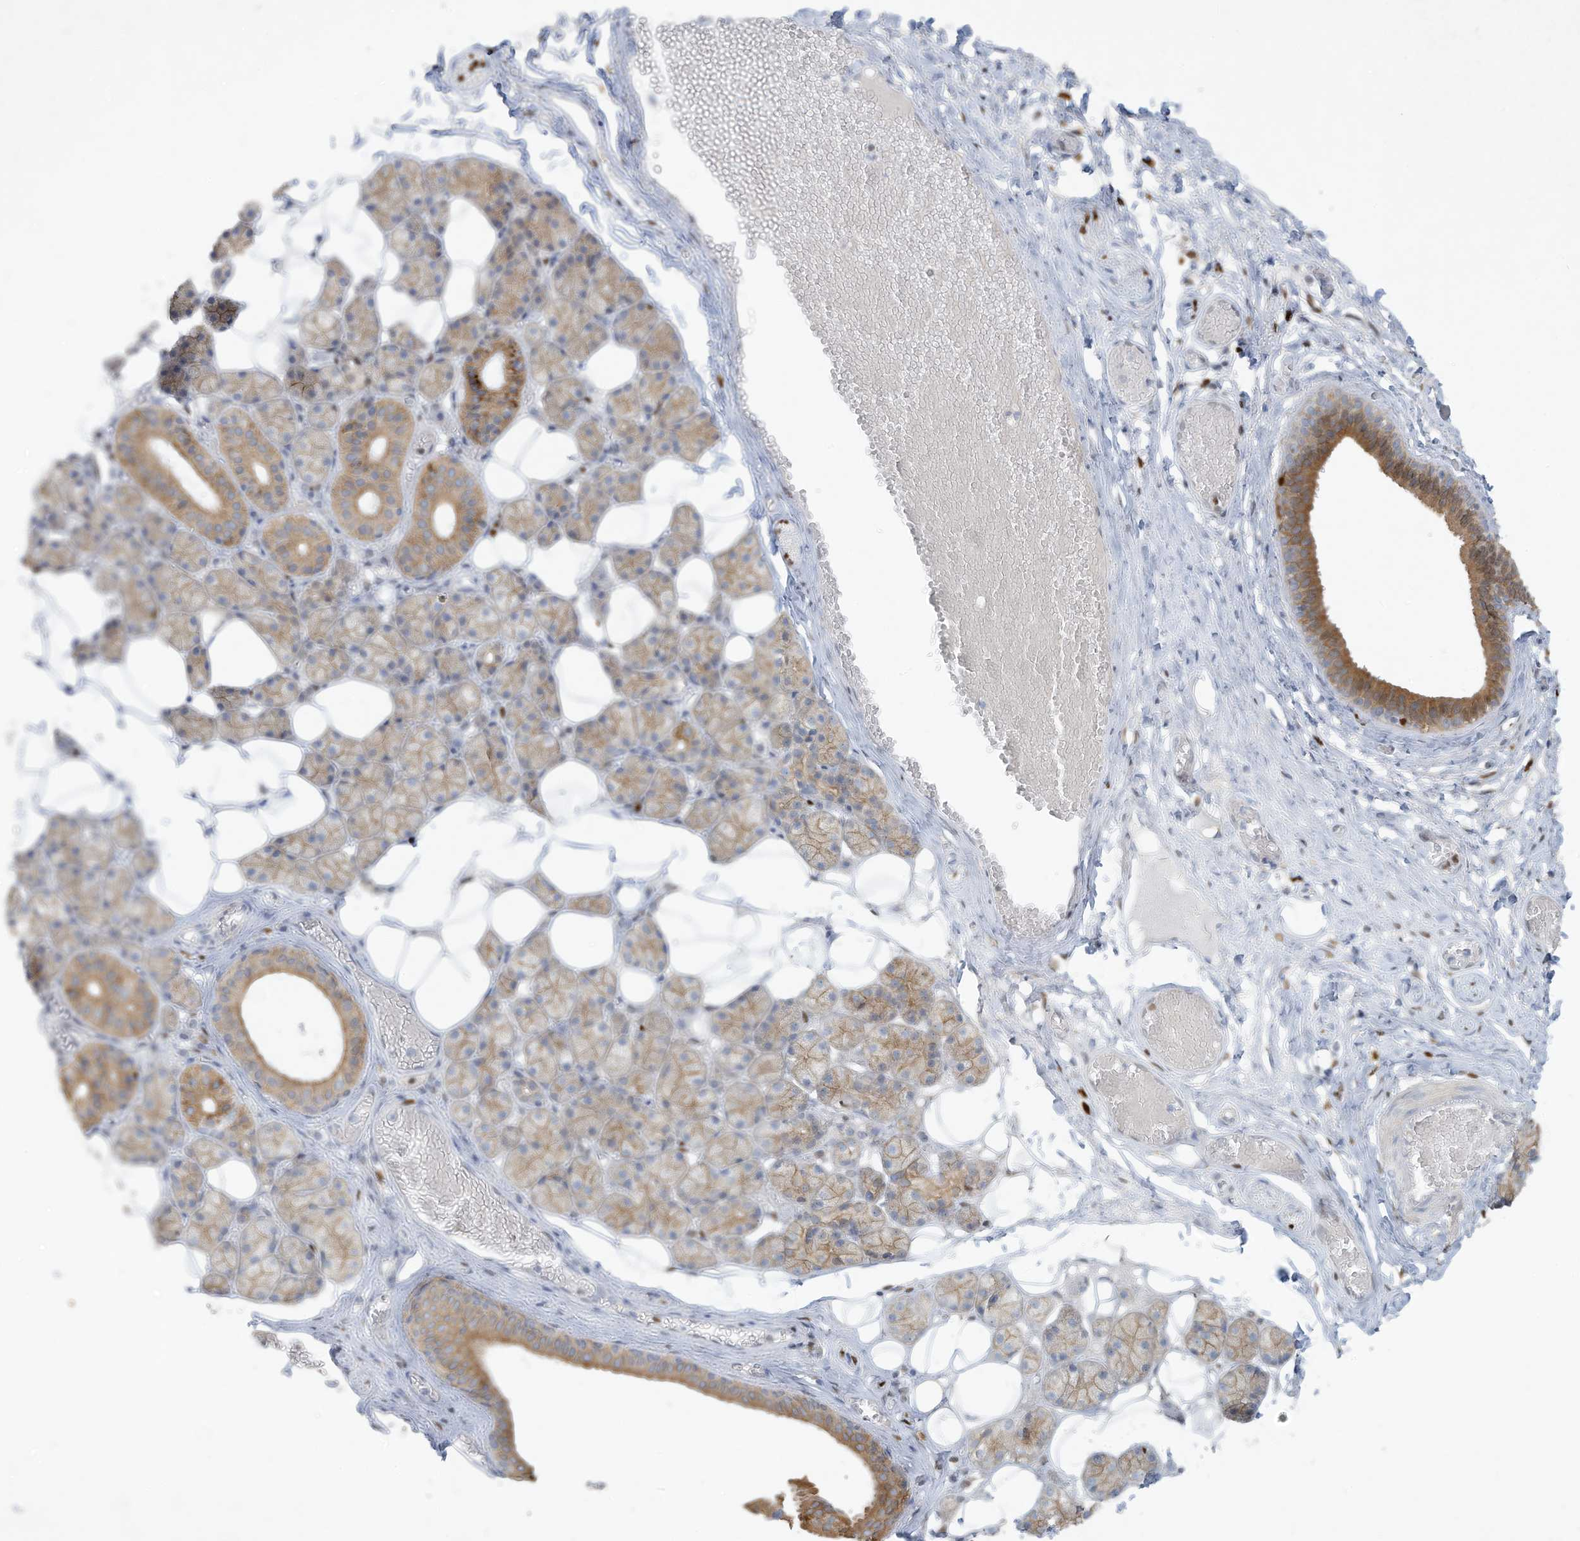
{"staining": {"intensity": "strong", "quantity": ">75%", "location": "cytoplasmic/membranous,nuclear"}, "tissue": "salivary gland", "cell_type": "Glandular cells", "image_type": "normal", "snomed": [{"axis": "morphology", "description": "Normal tissue, NOS"}, {"axis": "topography", "description": "Salivary gland"}], "caption": "Protein staining by immunohistochemistry demonstrates strong cytoplasmic/membranous,nuclear expression in about >75% of glandular cells in normal salivary gland. (DAB = brown stain, brightfield microscopy at high magnification).", "gene": "TUBE1", "patient": {"sex": "female", "age": 33}}